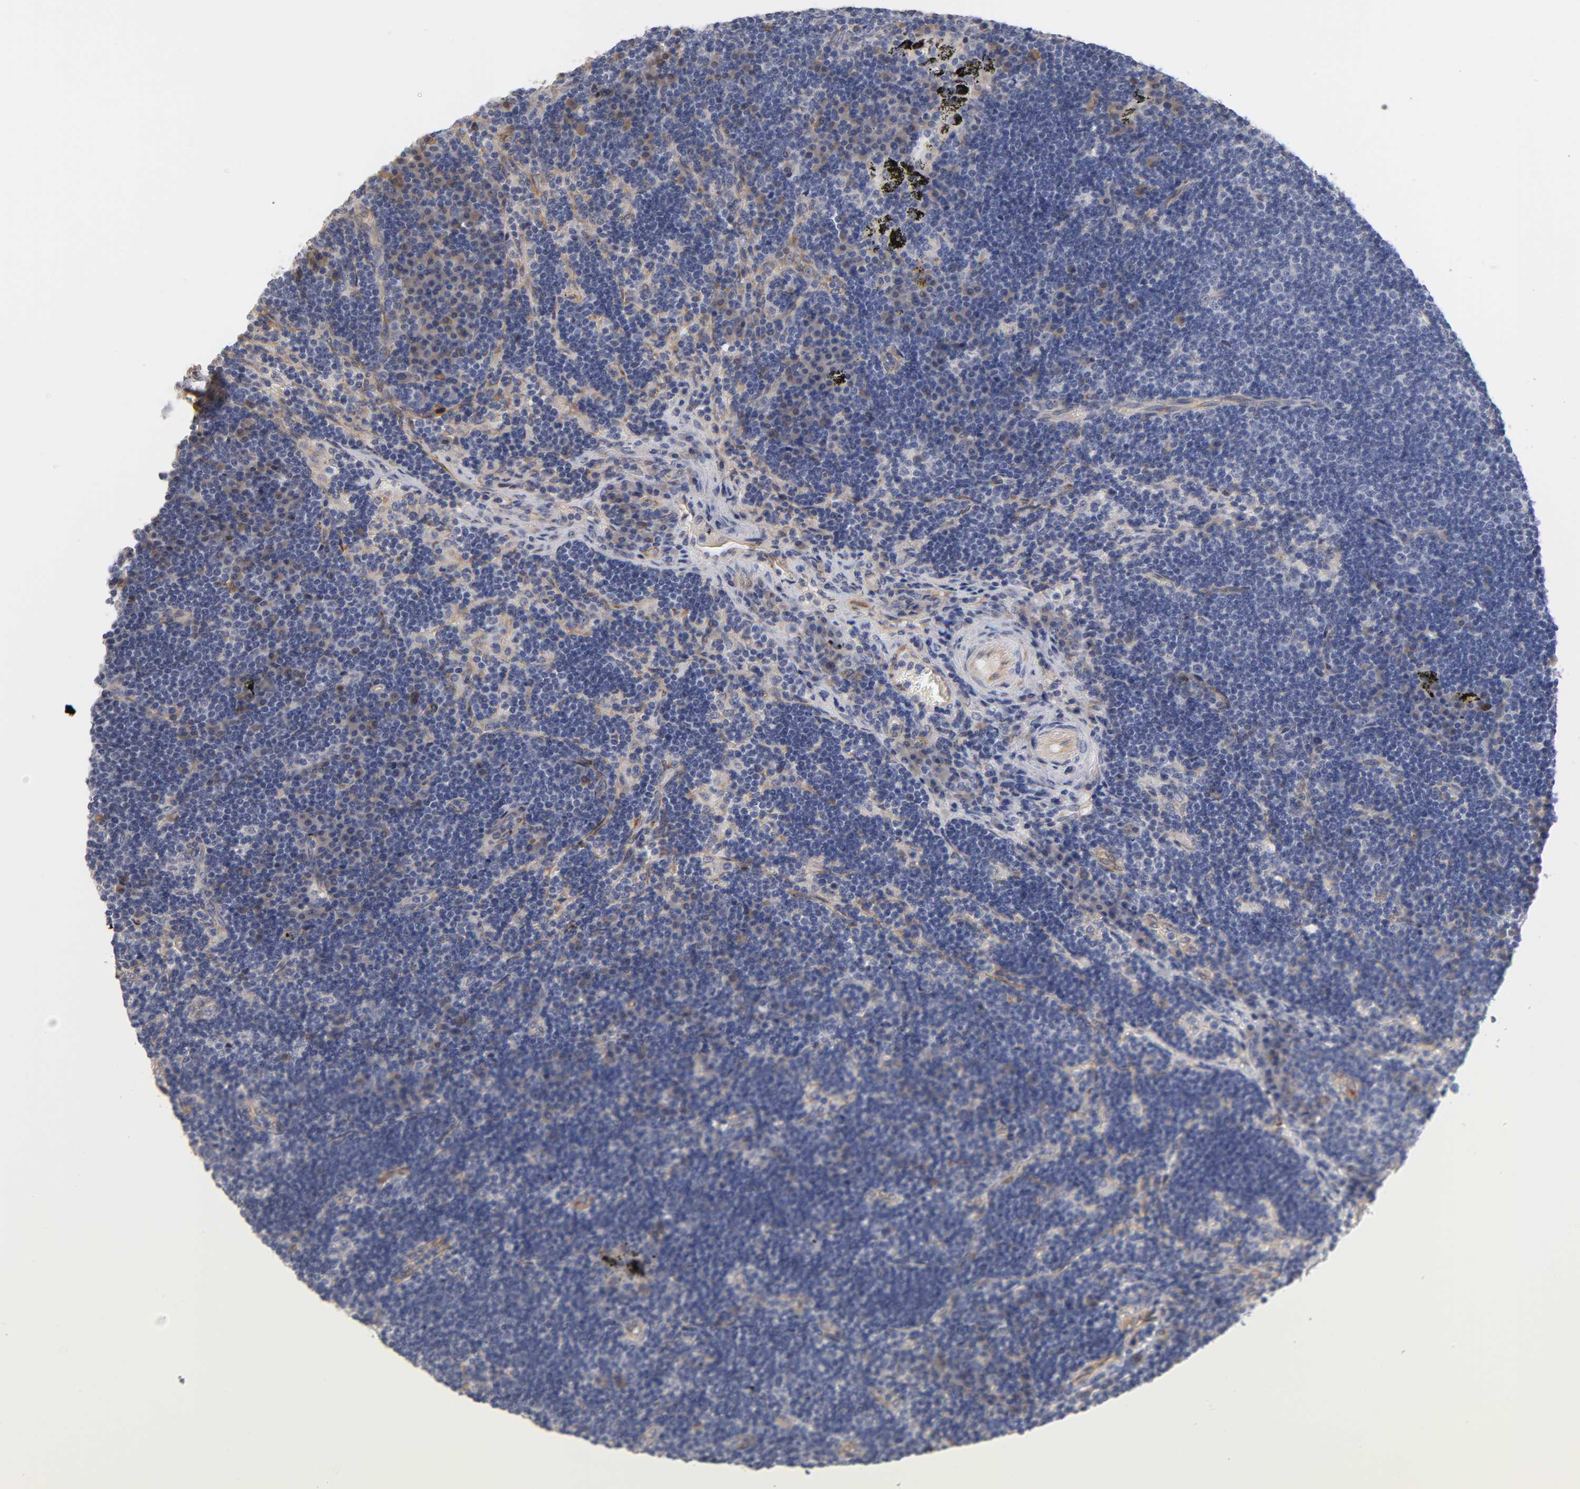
{"staining": {"intensity": "negative", "quantity": "none", "location": "none"}, "tissue": "lymph node", "cell_type": "Germinal center cells", "image_type": "normal", "snomed": [{"axis": "morphology", "description": "Normal tissue, NOS"}, {"axis": "morphology", "description": "Squamous cell carcinoma, metastatic, NOS"}, {"axis": "topography", "description": "Lymph node"}], "caption": "IHC photomicrograph of unremarkable human lymph node stained for a protein (brown), which shows no expression in germinal center cells.", "gene": "LAMB1", "patient": {"sex": "female", "age": 53}}